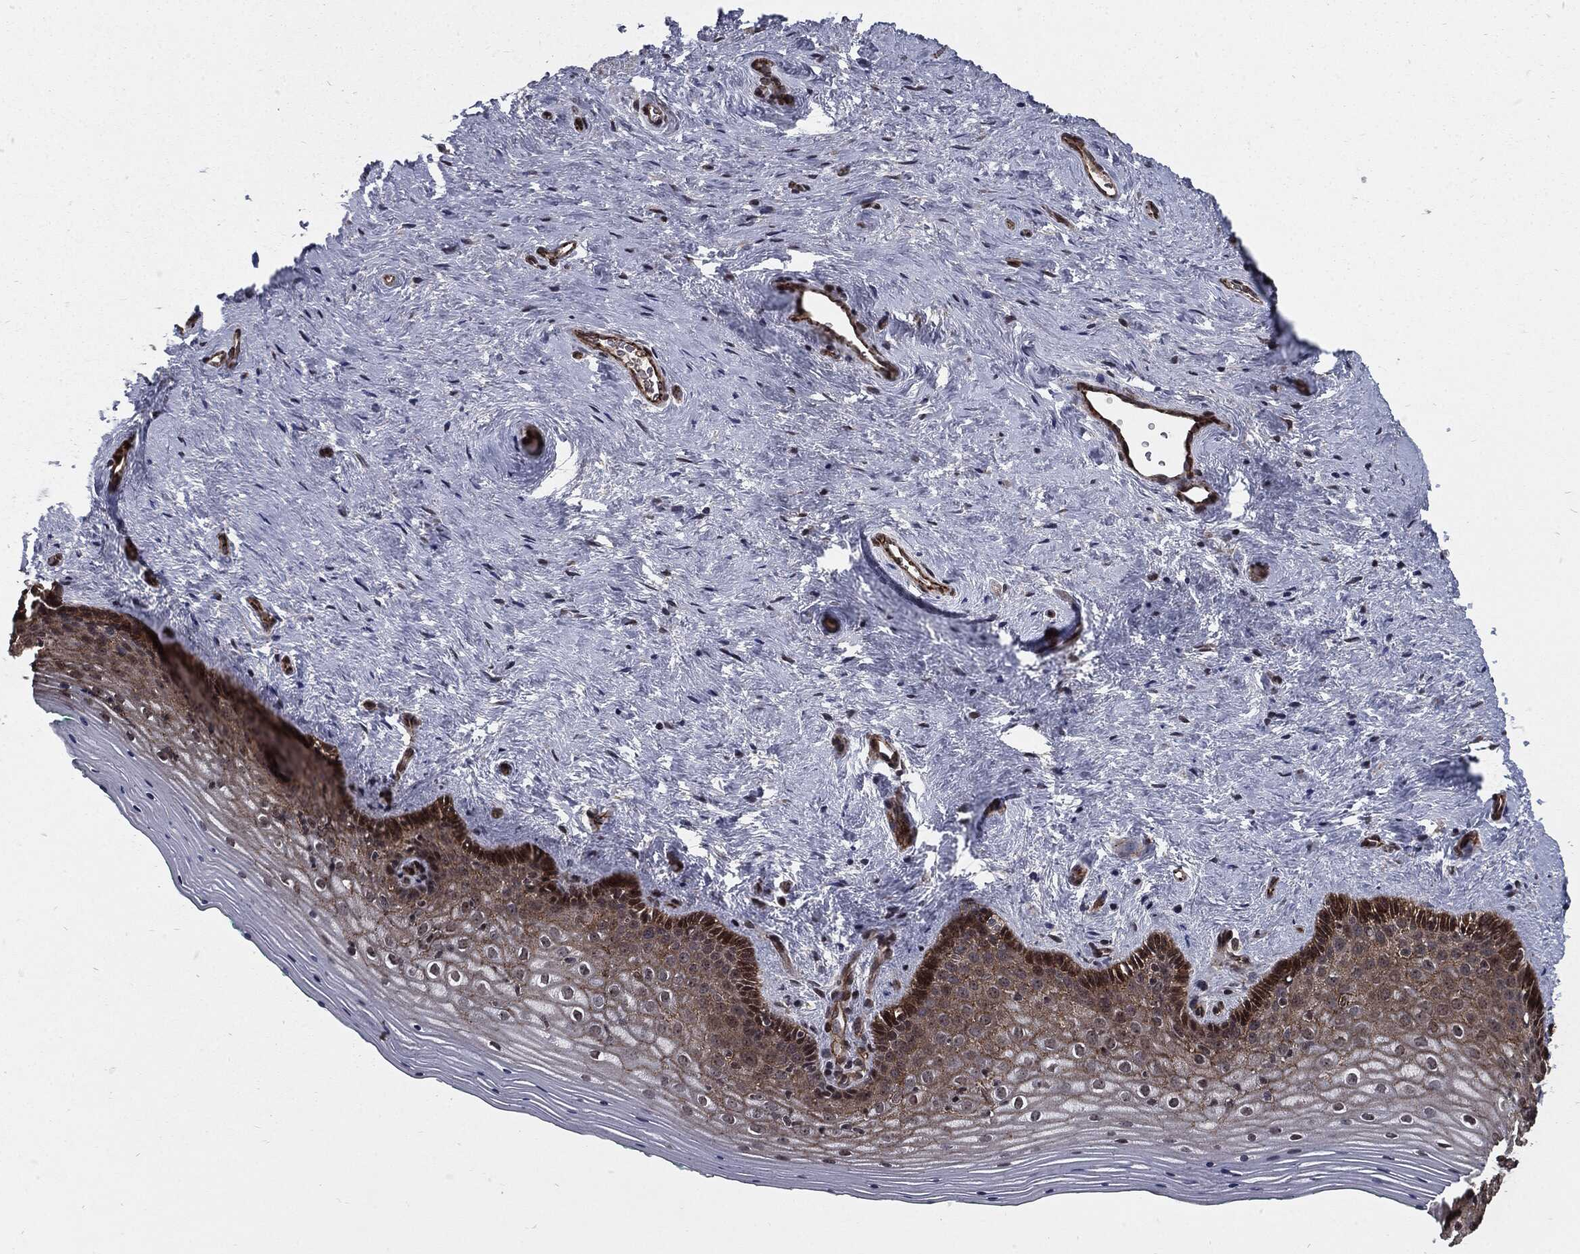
{"staining": {"intensity": "strong", "quantity": "<25%", "location": "cytoplasmic/membranous"}, "tissue": "vagina", "cell_type": "Squamous epithelial cells", "image_type": "normal", "snomed": [{"axis": "morphology", "description": "Normal tissue, NOS"}, {"axis": "topography", "description": "Vagina"}], "caption": "IHC of unremarkable human vagina exhibits medium levels of strong cytoplasmic/membranous staining in approximately <25% of squamous epithelial cells. The protein is shown in brown color, while the nuclei are stained blue.", "gene": "PTPA", "patient": {"sex": "female", "age": 45}}